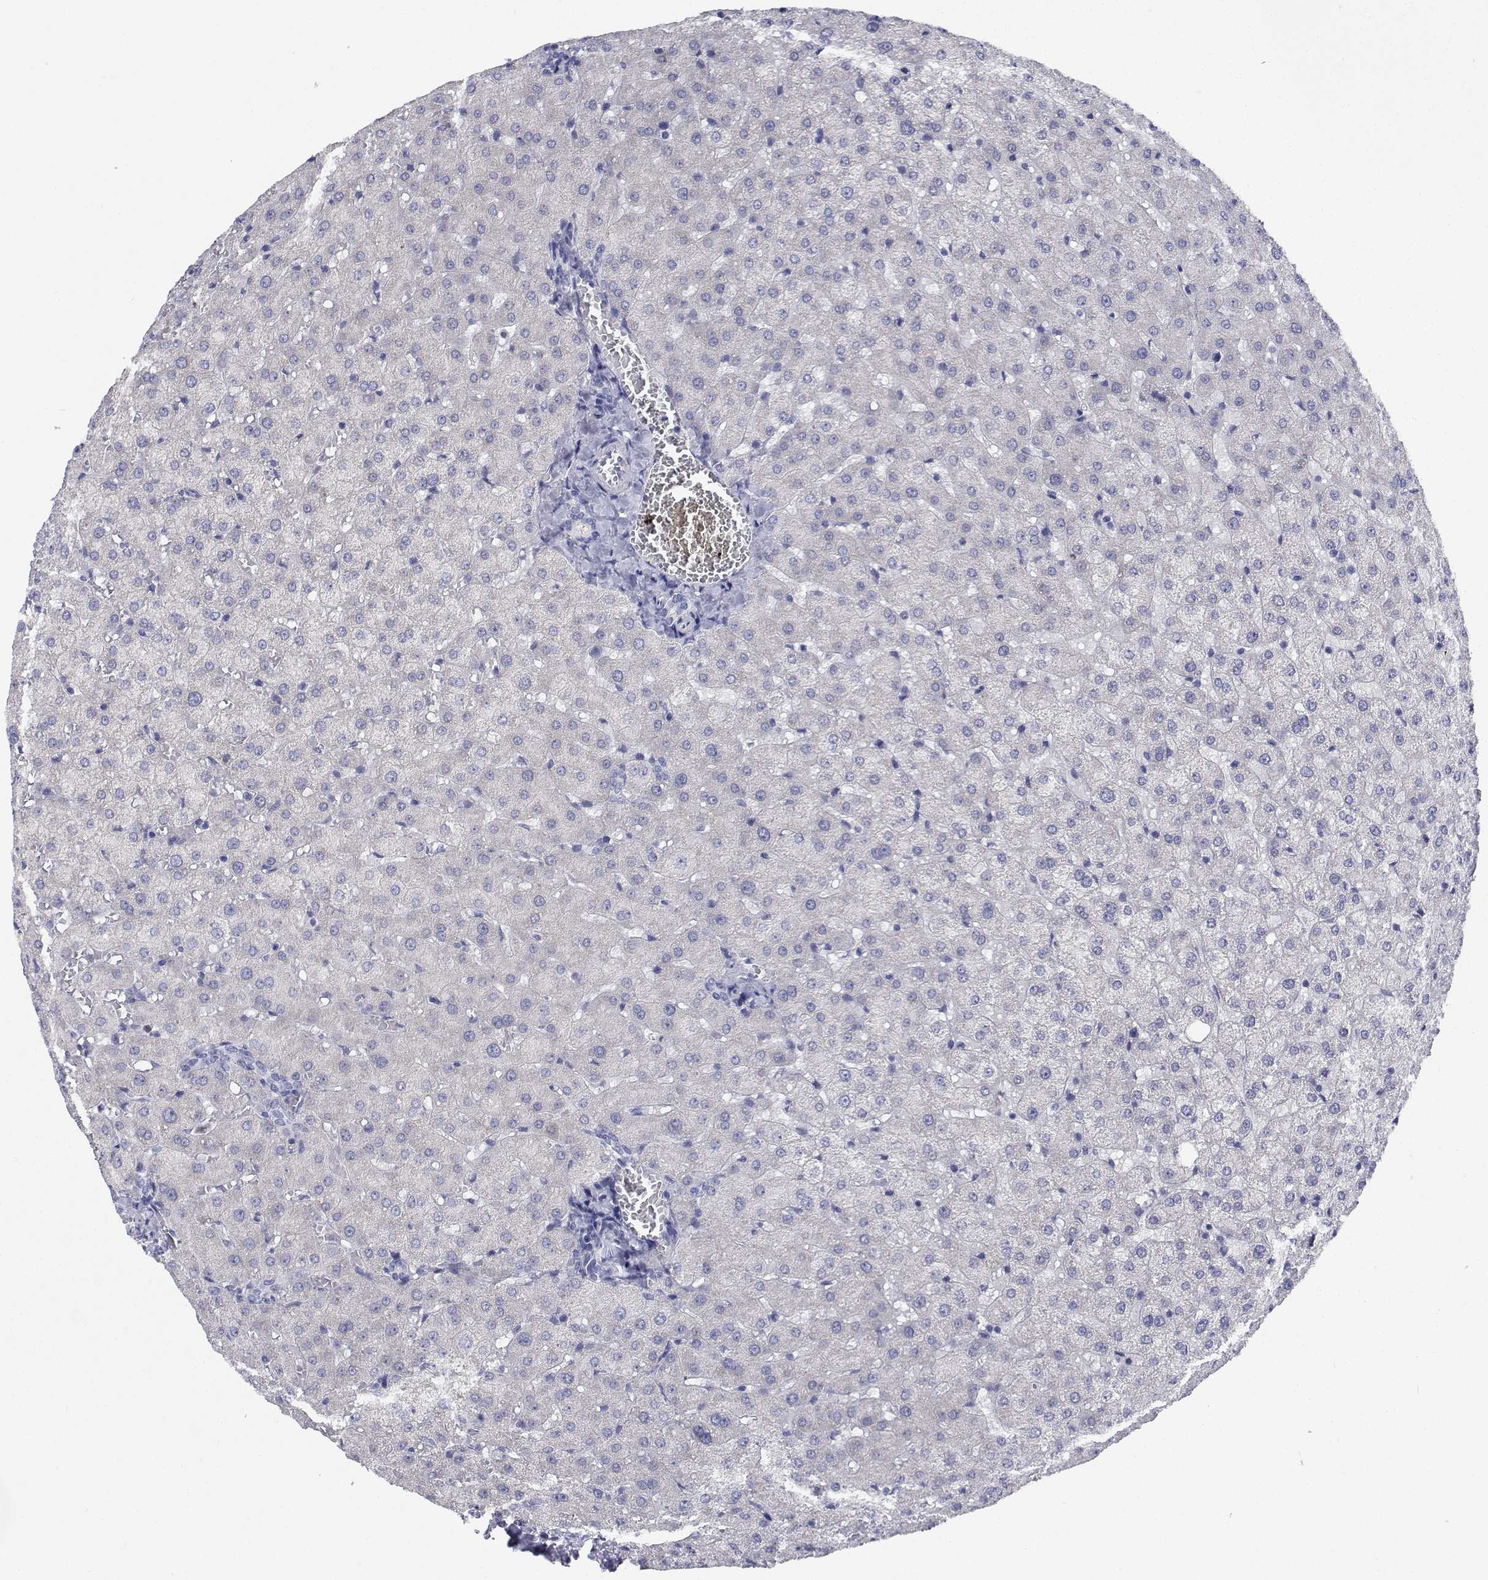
{"staining": {"intensity": "negative", "quantity": "none", "location": "none"}, "tissue": "liver", "cell_type": "Cholangiocytes", "image_type": "normal", "snomed": [{"axis": "morphology", "description": "Normal tissue, NOS"}, {"axis": "topography", "description": "Liver"}], "caption": "This is a image of immunohistochemistry (IHC) staining of normal liver, which shows no staining in cholangiocytes.", "gene": "PLXNA4", "patient": {"sex": "female", "age": 50}}